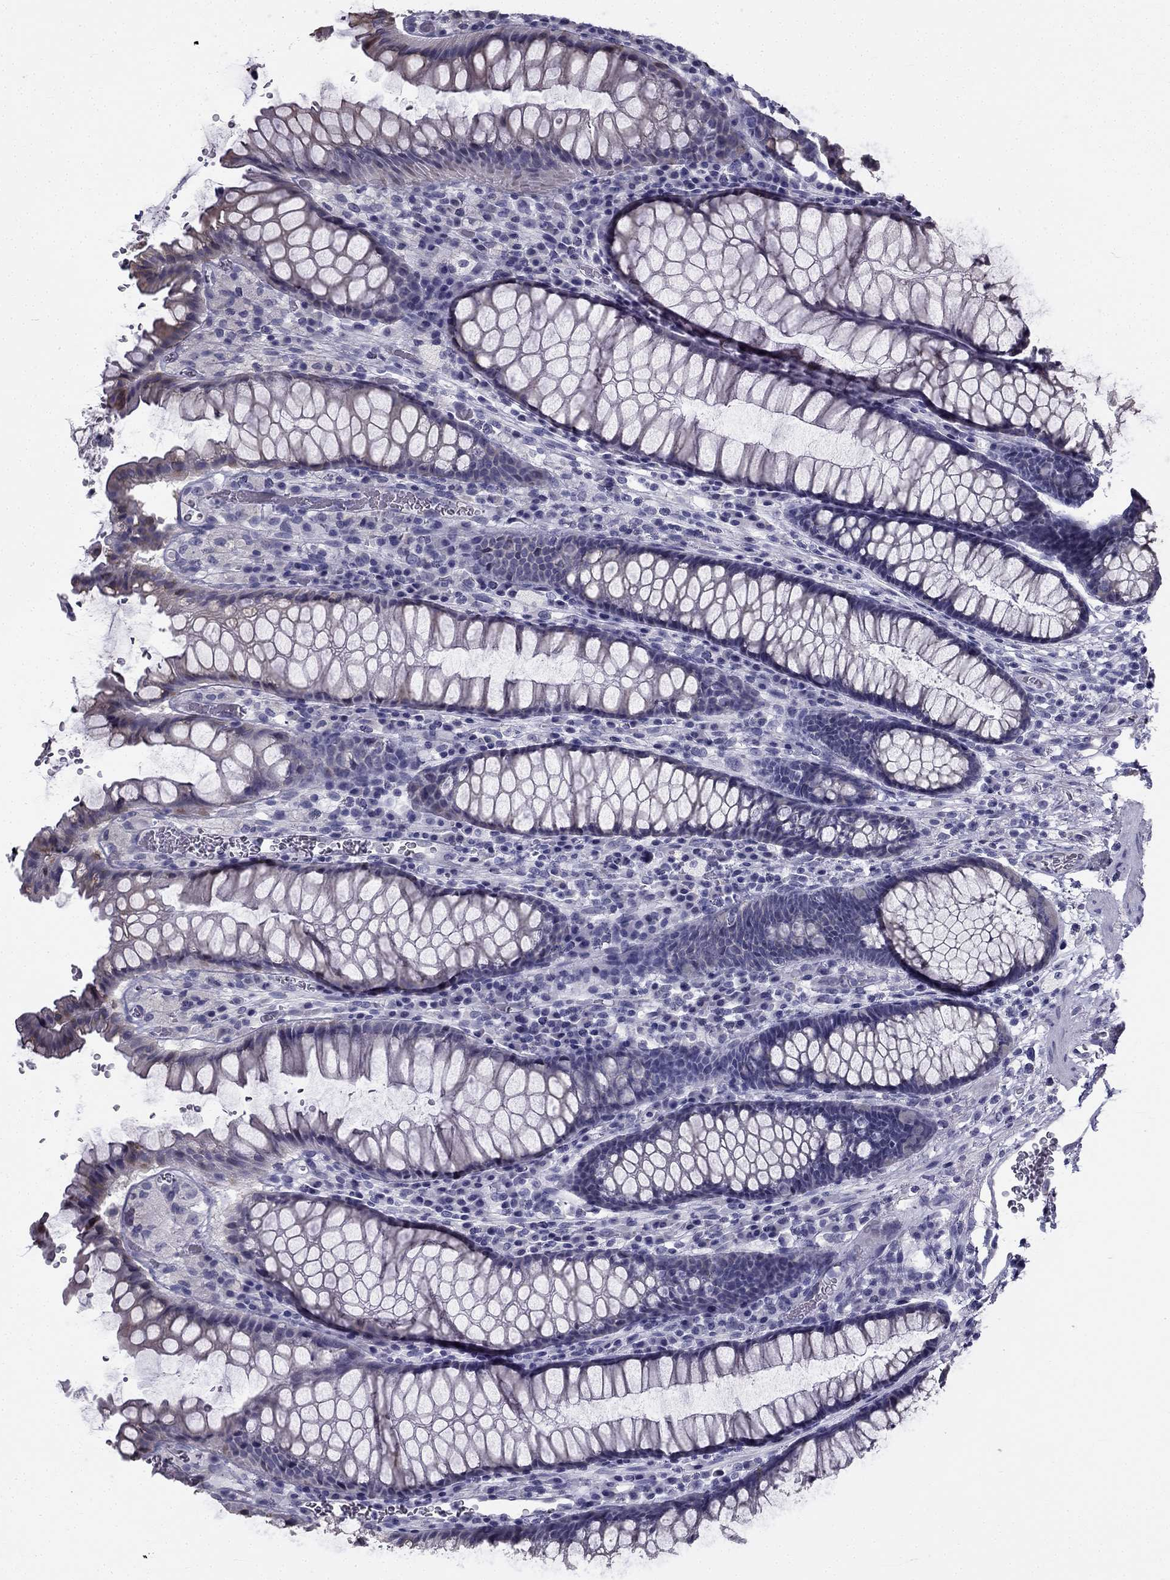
{"staining": {"intensity": "negative", "quantity": "none", "location": "none"}, "tissue": "rectum", "cell_type": "Glandular cells", "image_type": "normal", "snomed": [{"axis": "morphology", "description": "Normal tissue, NOS"}, {"axis": "topography", "description": "Rectum"}], "caption": "Protein analysis of benign rectum shows no significant expression in glandular cells. (DAB IHC with hematoxylin counter stain).", "gene": "CCDC40", "patient": {"sex": "female", "age": 68}}